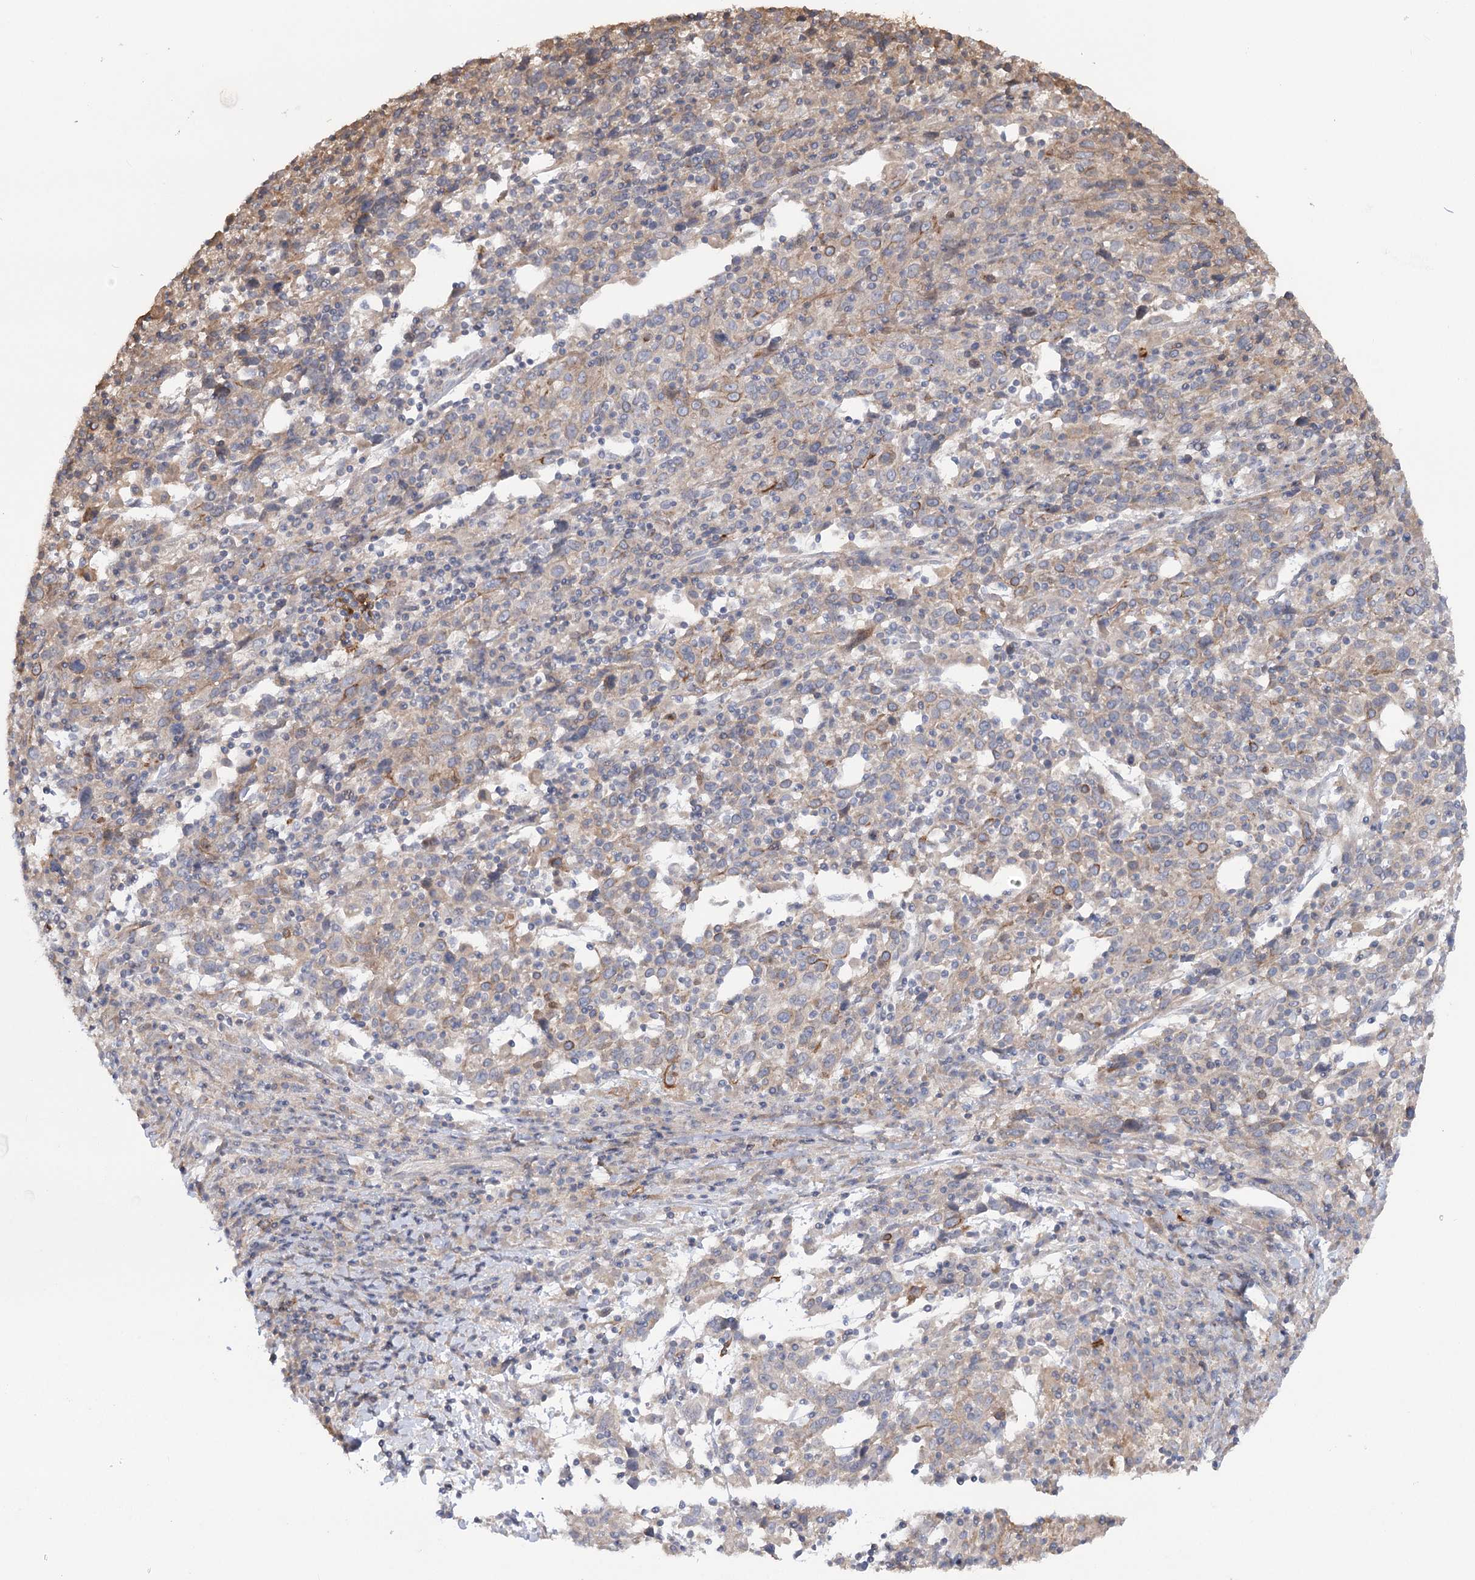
{"staining": {"intensity": "negative", "quantity": "none", "location": "none"}, "tissue": "cervical cancer", "cell_type": "Tumor cells", "image_type": "cancer", "snomed": [{"axis": "morphology", "description": "Squamous cell carcinoma, NOS"}, {"axis": "topography", "description": "Cervix"}], "caption": "Protein analysis of cervical squamous cell carcinoma reveals no significant staining in tumor cells. Nuclei are stained in blue.", "gene": "SCN11A", "patient": {"sex": "female", "age": 46}}